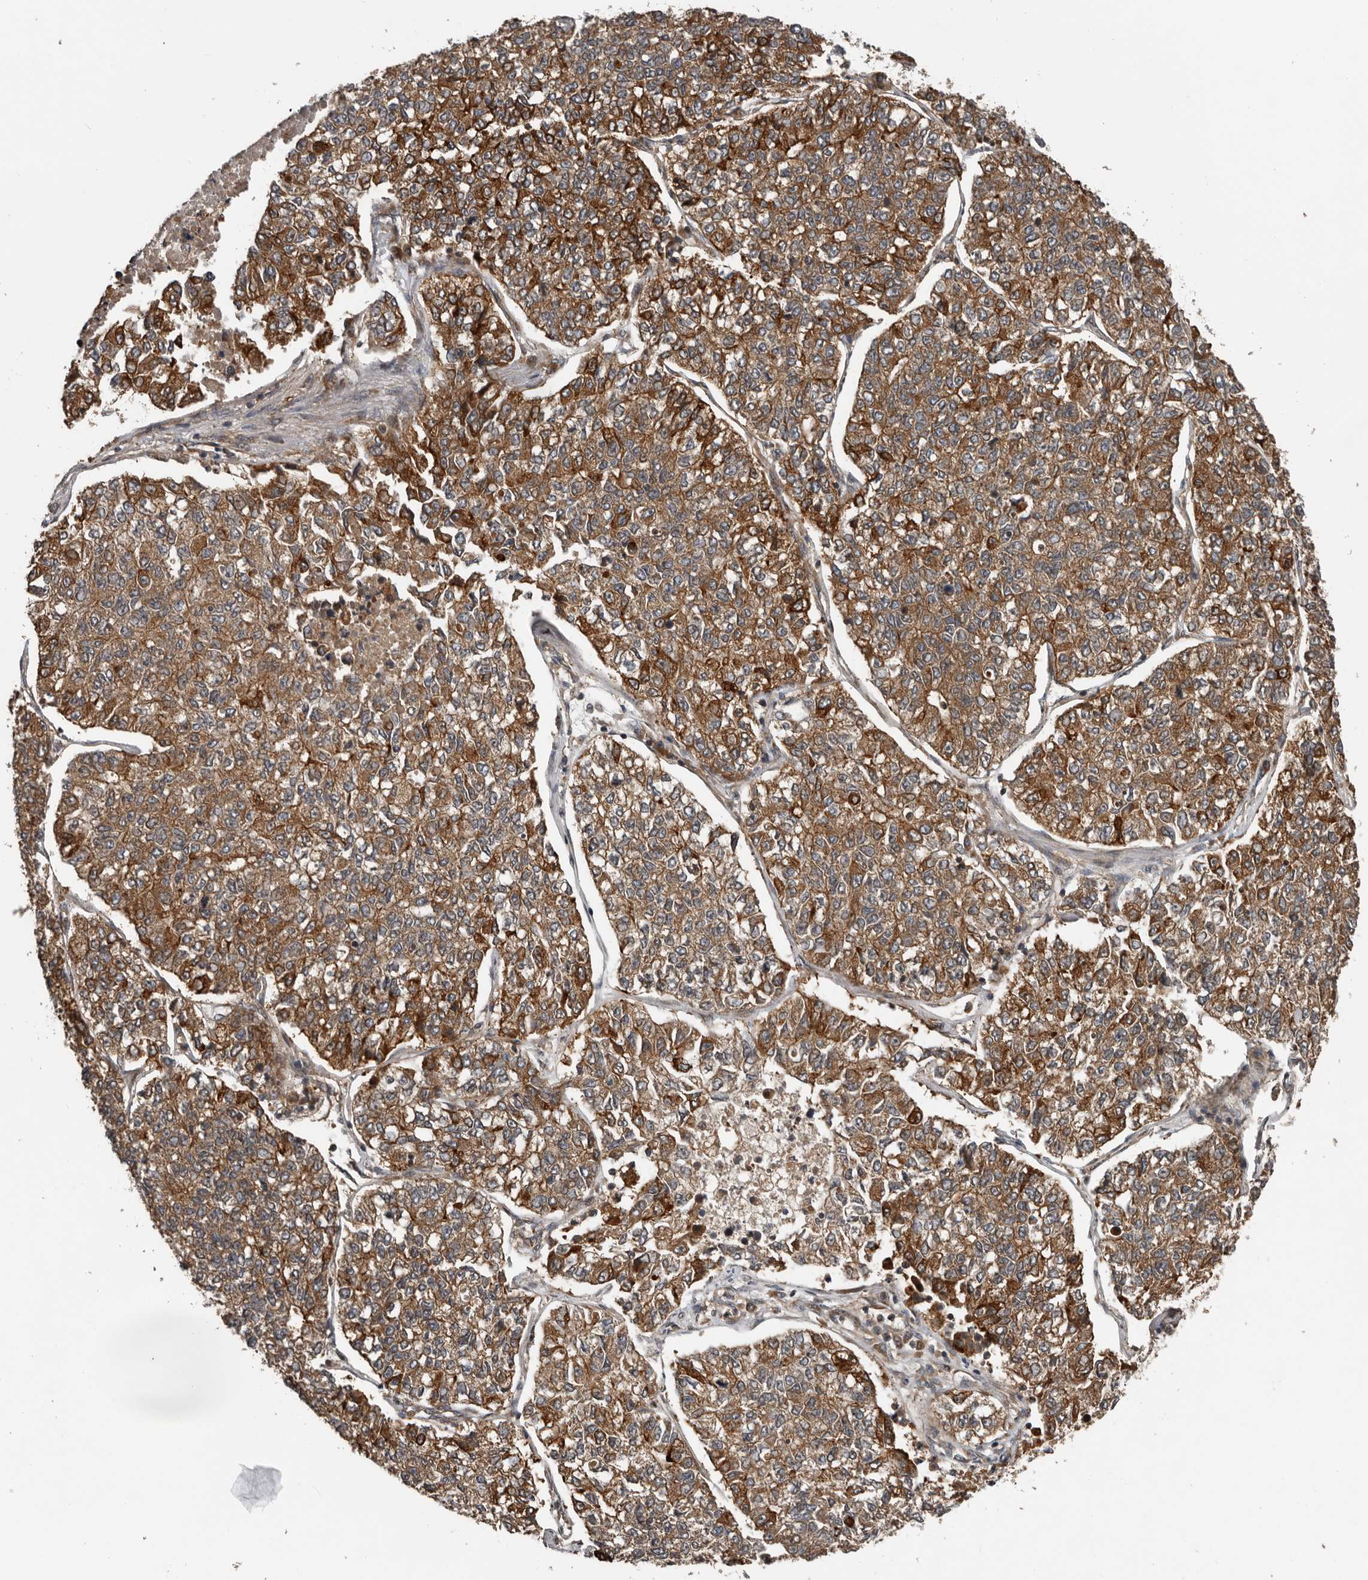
{"staining": {"intensity": "strong", "quantity": ">75%", "location": "cytoplasmic/membranous"}, "tissue": "lung cancer", "cell_type": "Tumor cells", "image_type": "cancer", "snomed": [{"axis": "morphology", "description": "Adenocarcinoma, NOS"}, {"axis": "topography", "description": "Lung"}], "caption": "The image displays staining of adenocarcinoma (lung), revealing strong cytoplasmic/membranous protein expression (brown color) within tumor cells.", "gene": "CCDC190", "patient": {"sex": "male", "age": 49}}